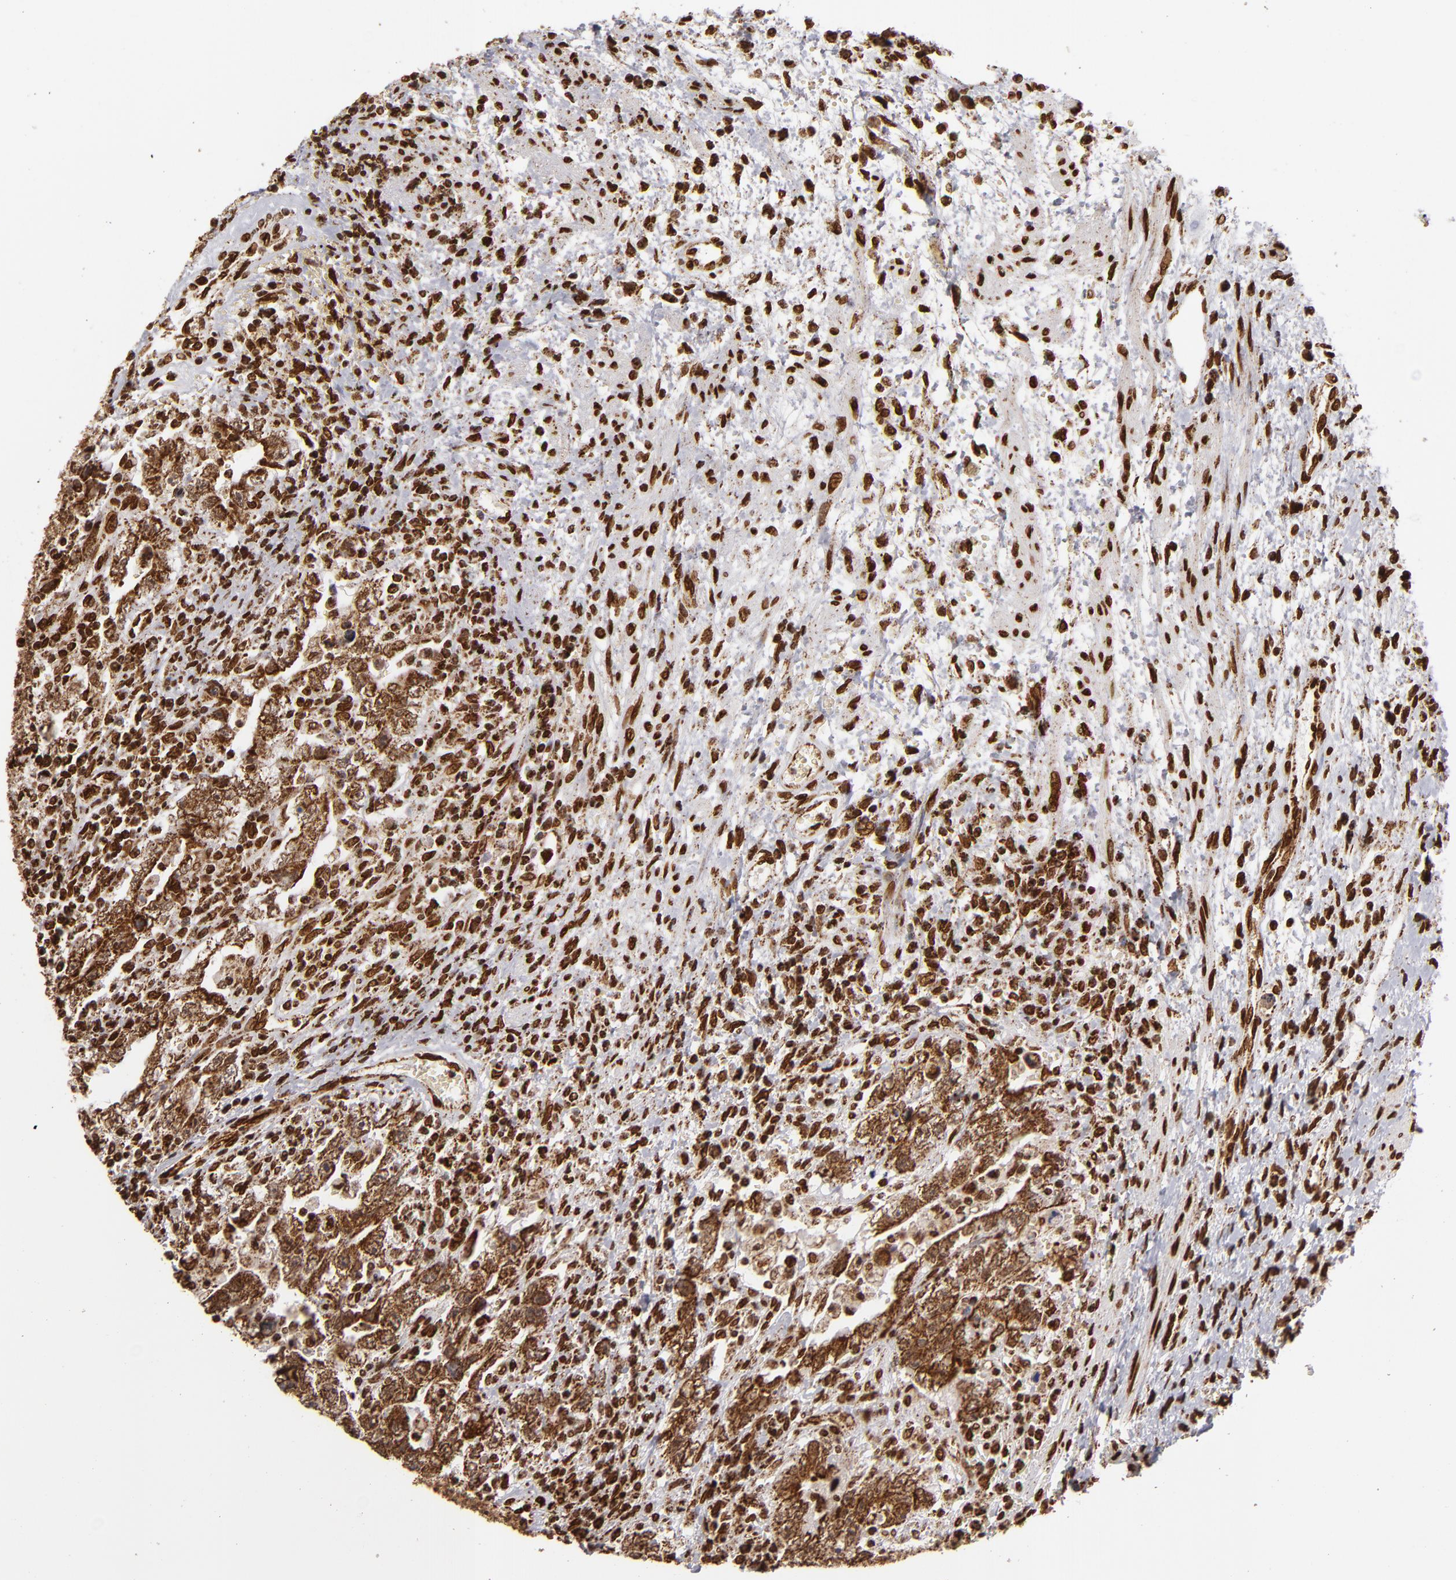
{"staining": {"intensity": "strong", "quantity": ">75%", "location": "cytoplasmic/membranous,nuclear"}, "tissue": "testis cancer", "cell_type": "Tumor cells", "image_type": "cancer", "snomed": [{"axis": "morphology", "description": "Carcinoma, Embryonal, NOS"}, {"axis": "topography", "description": "Testis"}], "caption": "Testis embryonal carcinoma stained for a protein (brown) displays strong cytoplasmic/membranous and nuclear positive positivity in about >75% of tumor cells.", "gene": "CUL3", "patient": {"sex": "male", "age": 26}}